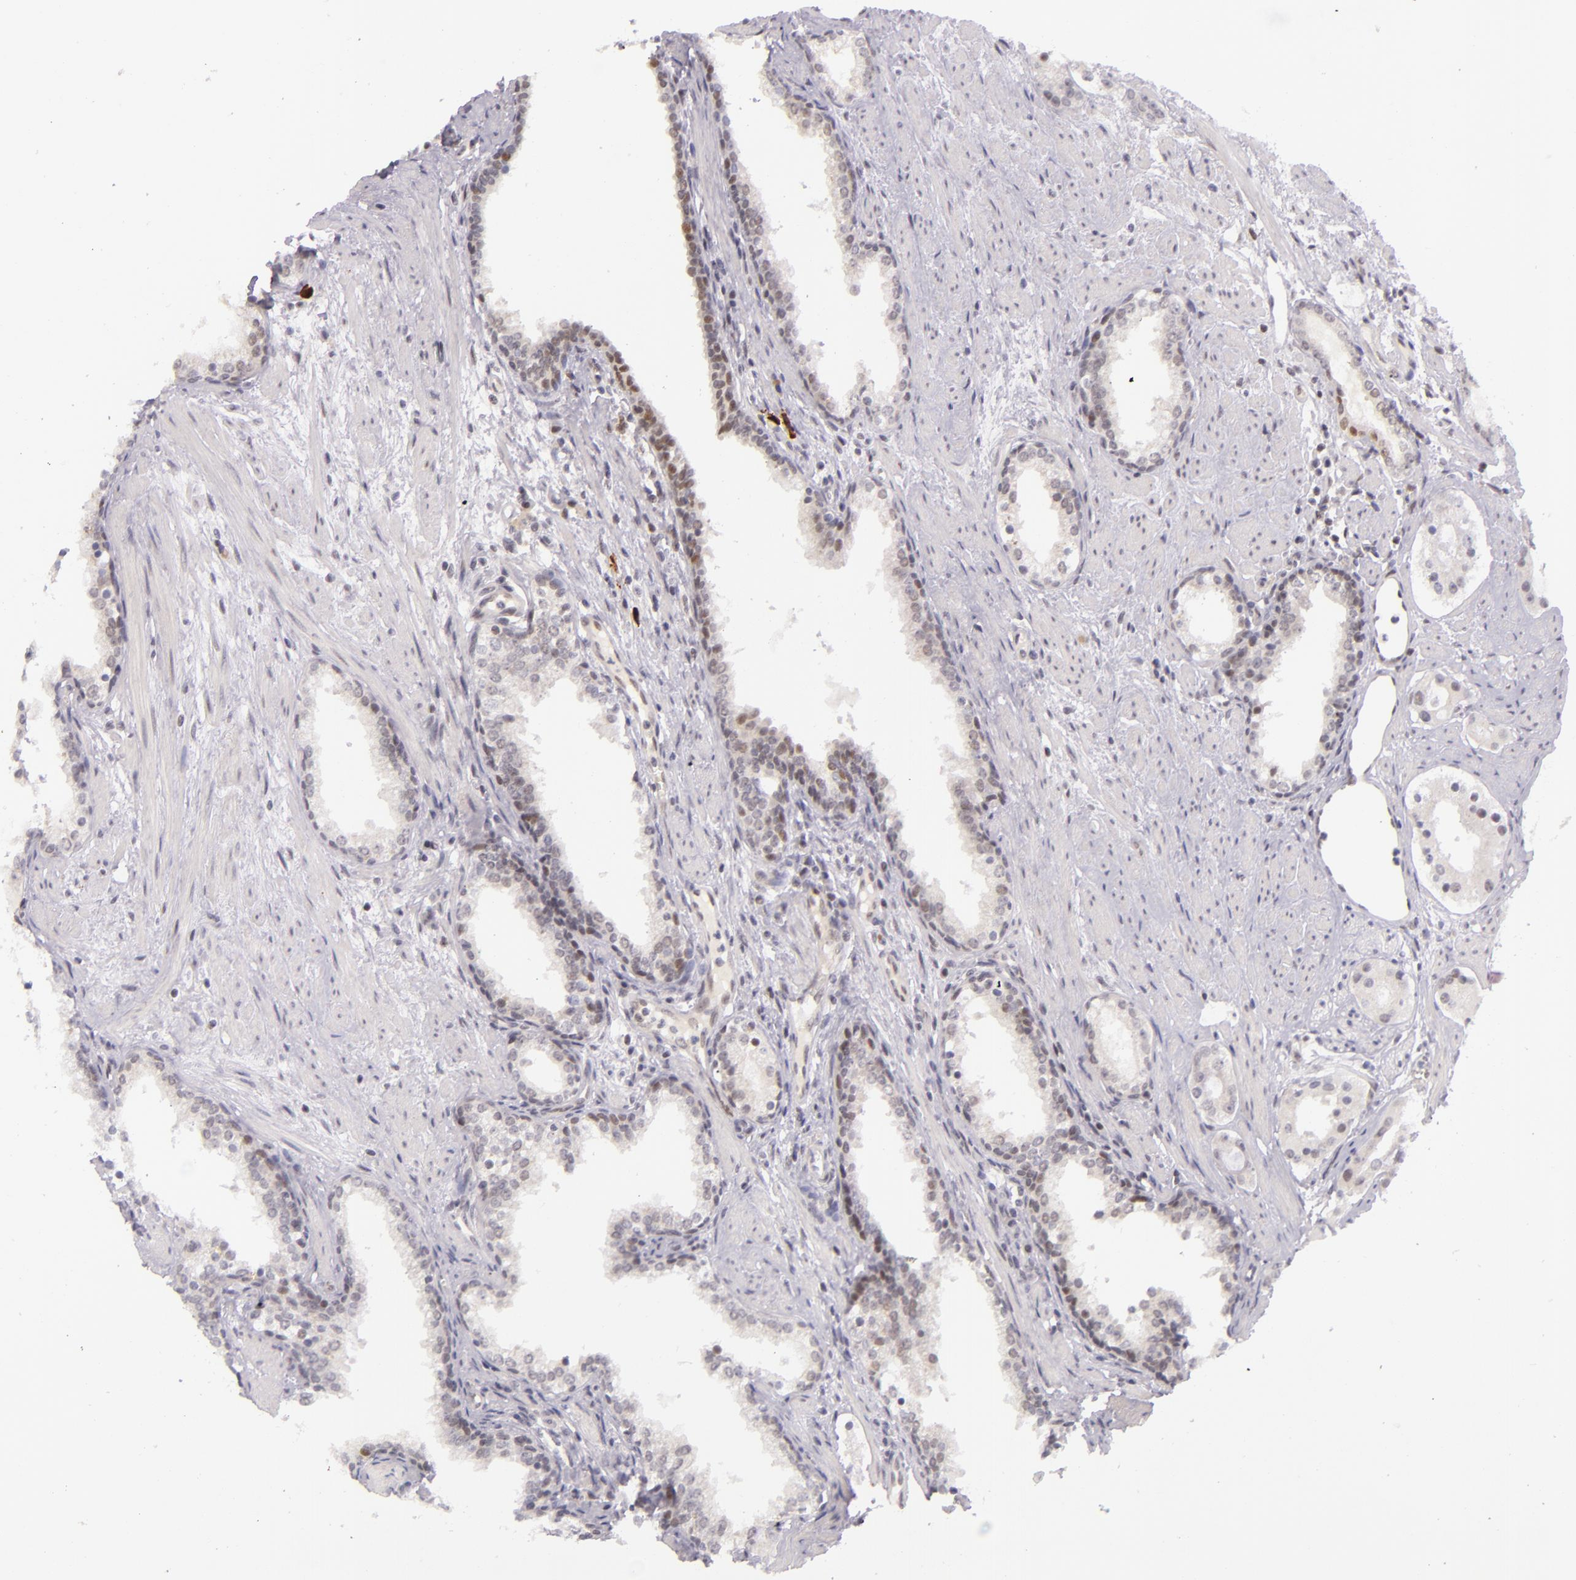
{"staining": {"intensity": "weak", "quantity": "25%-75%", "location": "cytoplasmic/membranous,nuclear"}, "tissue": "prostate cancer", "cell_type": "Tumor cells", "image_type": "cancer", "snomed": [{"axis": "morphology", "description": "Adenocarcinoma, Medium grade"}, {"axis": "topography", "description": "Prostate"}], "caption": "Brown immunohistochemical staining in human adenocarcinoma (medium-grade) (prostate) demonstrates weak cytoplasmic/membranous and nuclear expression in approximately 25%-75% of tumor cells.", "gene": "BCL3", "patient": {"sex": "male", "age": 73}}